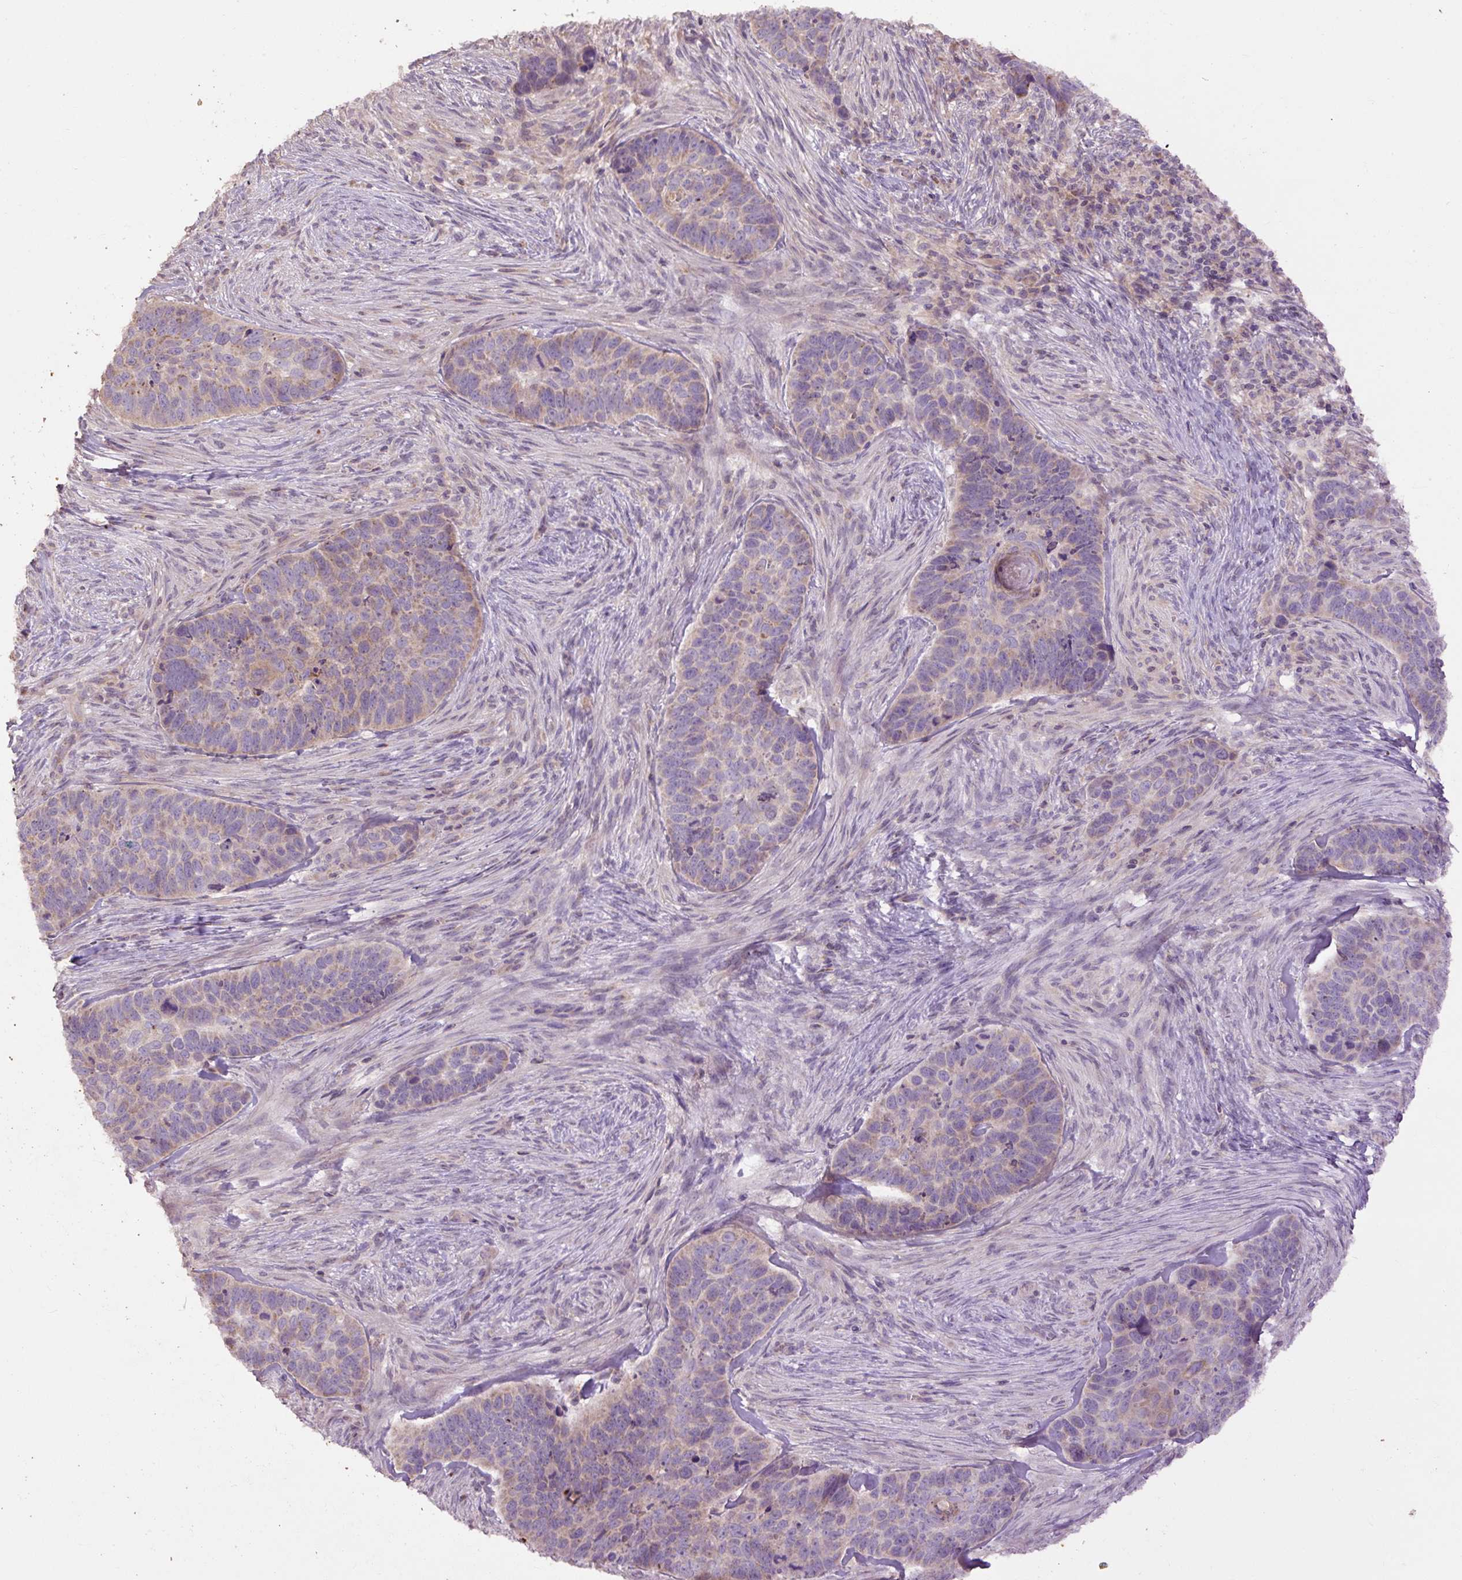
{"staining": {"intensity": "weak", "quantity": "25%-75%", "location": "cytoplasmic/membranous"}, "tissue": "skin cancer", "cell_type": "Tumor cells", "image_type": "cancer", "snomed": [{"axis": "morphology", "description": "Basal cell carcinoma"}, {"axis": "topography", "description": "Skin"}], "caption": "A photomicrograph of human skin basal cell carcinoma stained for a protein displays weak cytoplasmic/membranous brown staining in tumor cells.", "gene": "ABR", "patient": {"sex": "female", "age": 82}}